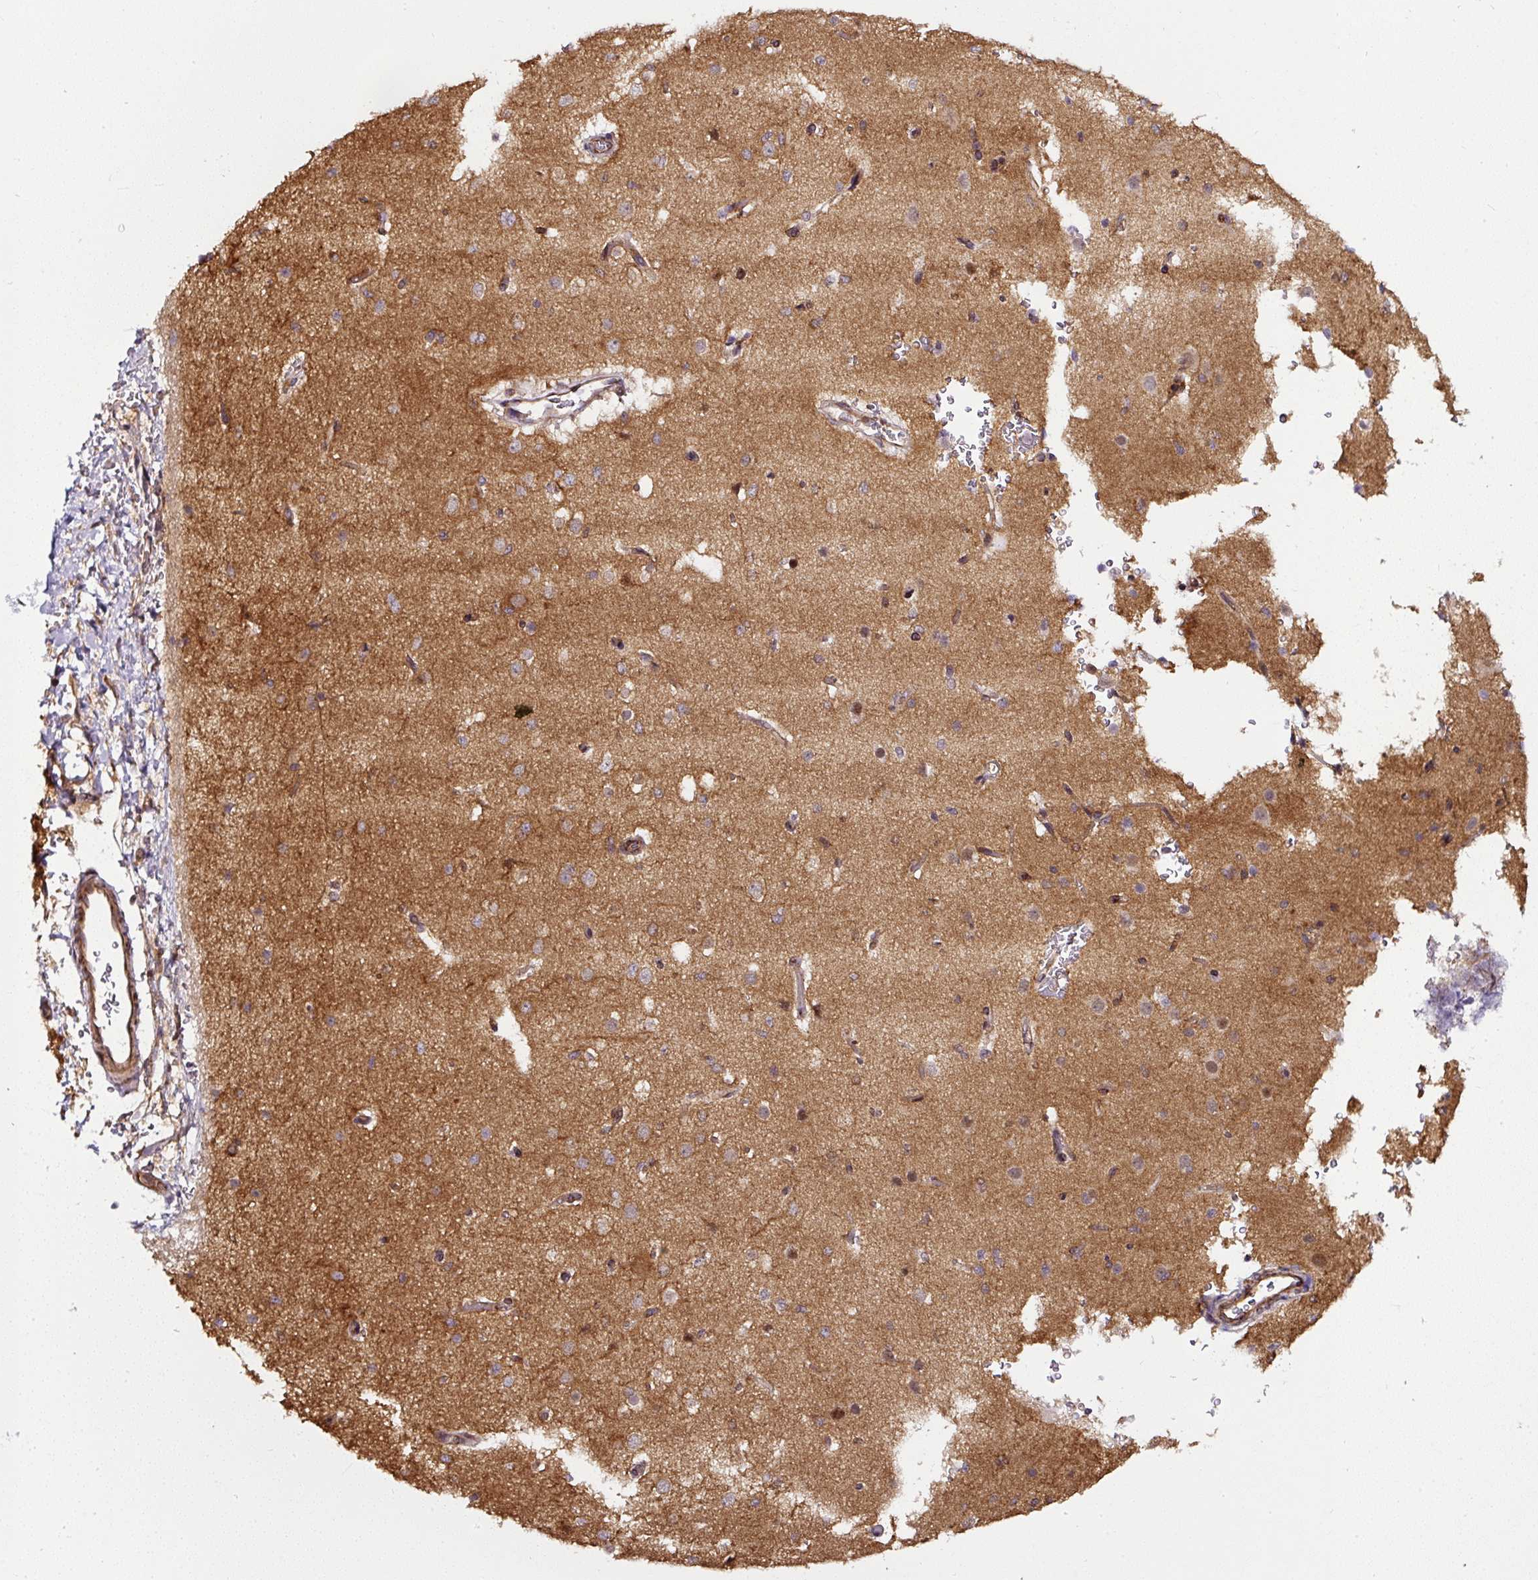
{"staining": {"intensity": "moderate", "quantity": "25%-75%", "location": "cytoplasmic/membranous"}, "tissue": "cerebral cortex", "cell_type": "Endothelial cells", "image_type": "normal", "snomed": [{"axis": "morphology", "description": "Normal tissue, NOS"}, {"axis": "morphology", "description": "Inflammation, NOS"}, {"axis": "topography", "description": "Cerebral cortex"}], "caption": "An image showing moderate cytoplasmic/membranous positivity in about 25%-75% of endothelial cells in benign cerebral cortex, as visualized by brown immunohistochemical staining.", "gene": "KDM4E", "patient": {"sex": "male", "age": 6}}